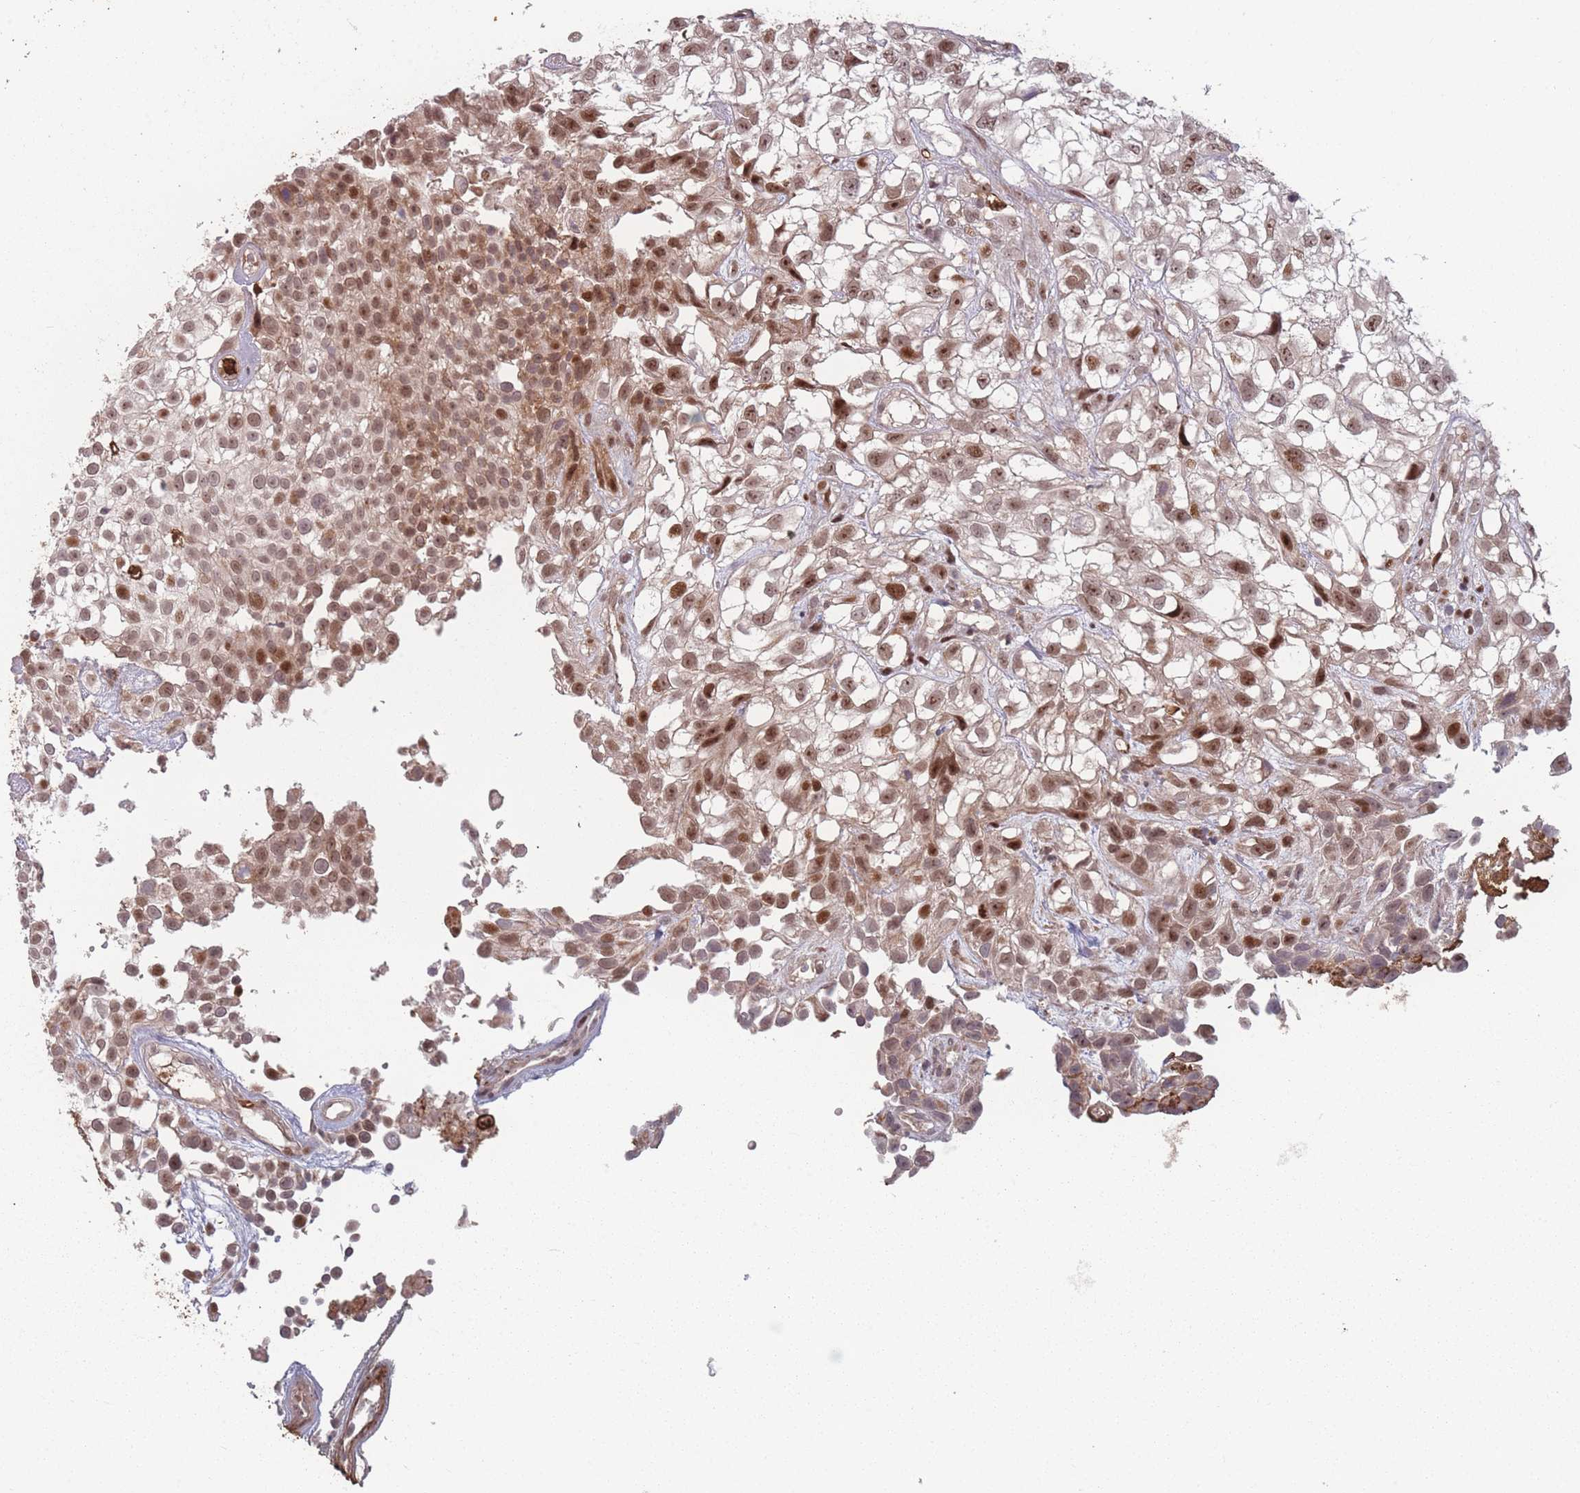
{"staining": {"intensity": "moderate", "quantity": ">75%", "location": "nuclear"}, "tissue": "urothelial cancer", "cell_type": "Tumor cells", "image_type": "cancer", "snomed": [{"axis": "morphology", "description": "Urothelial carcinoma, High grade"}, {"axis": "topography", "description": "Urinary bladder"}], "caption": "Immunohistochemical staining of human high-grade urothelial carcinoma displays medium levels of moderate nuclear protein expression in approximately >75% of tumor cells.", "gene": "WDR55", "patient": {"sex": "male", "age": 56}}